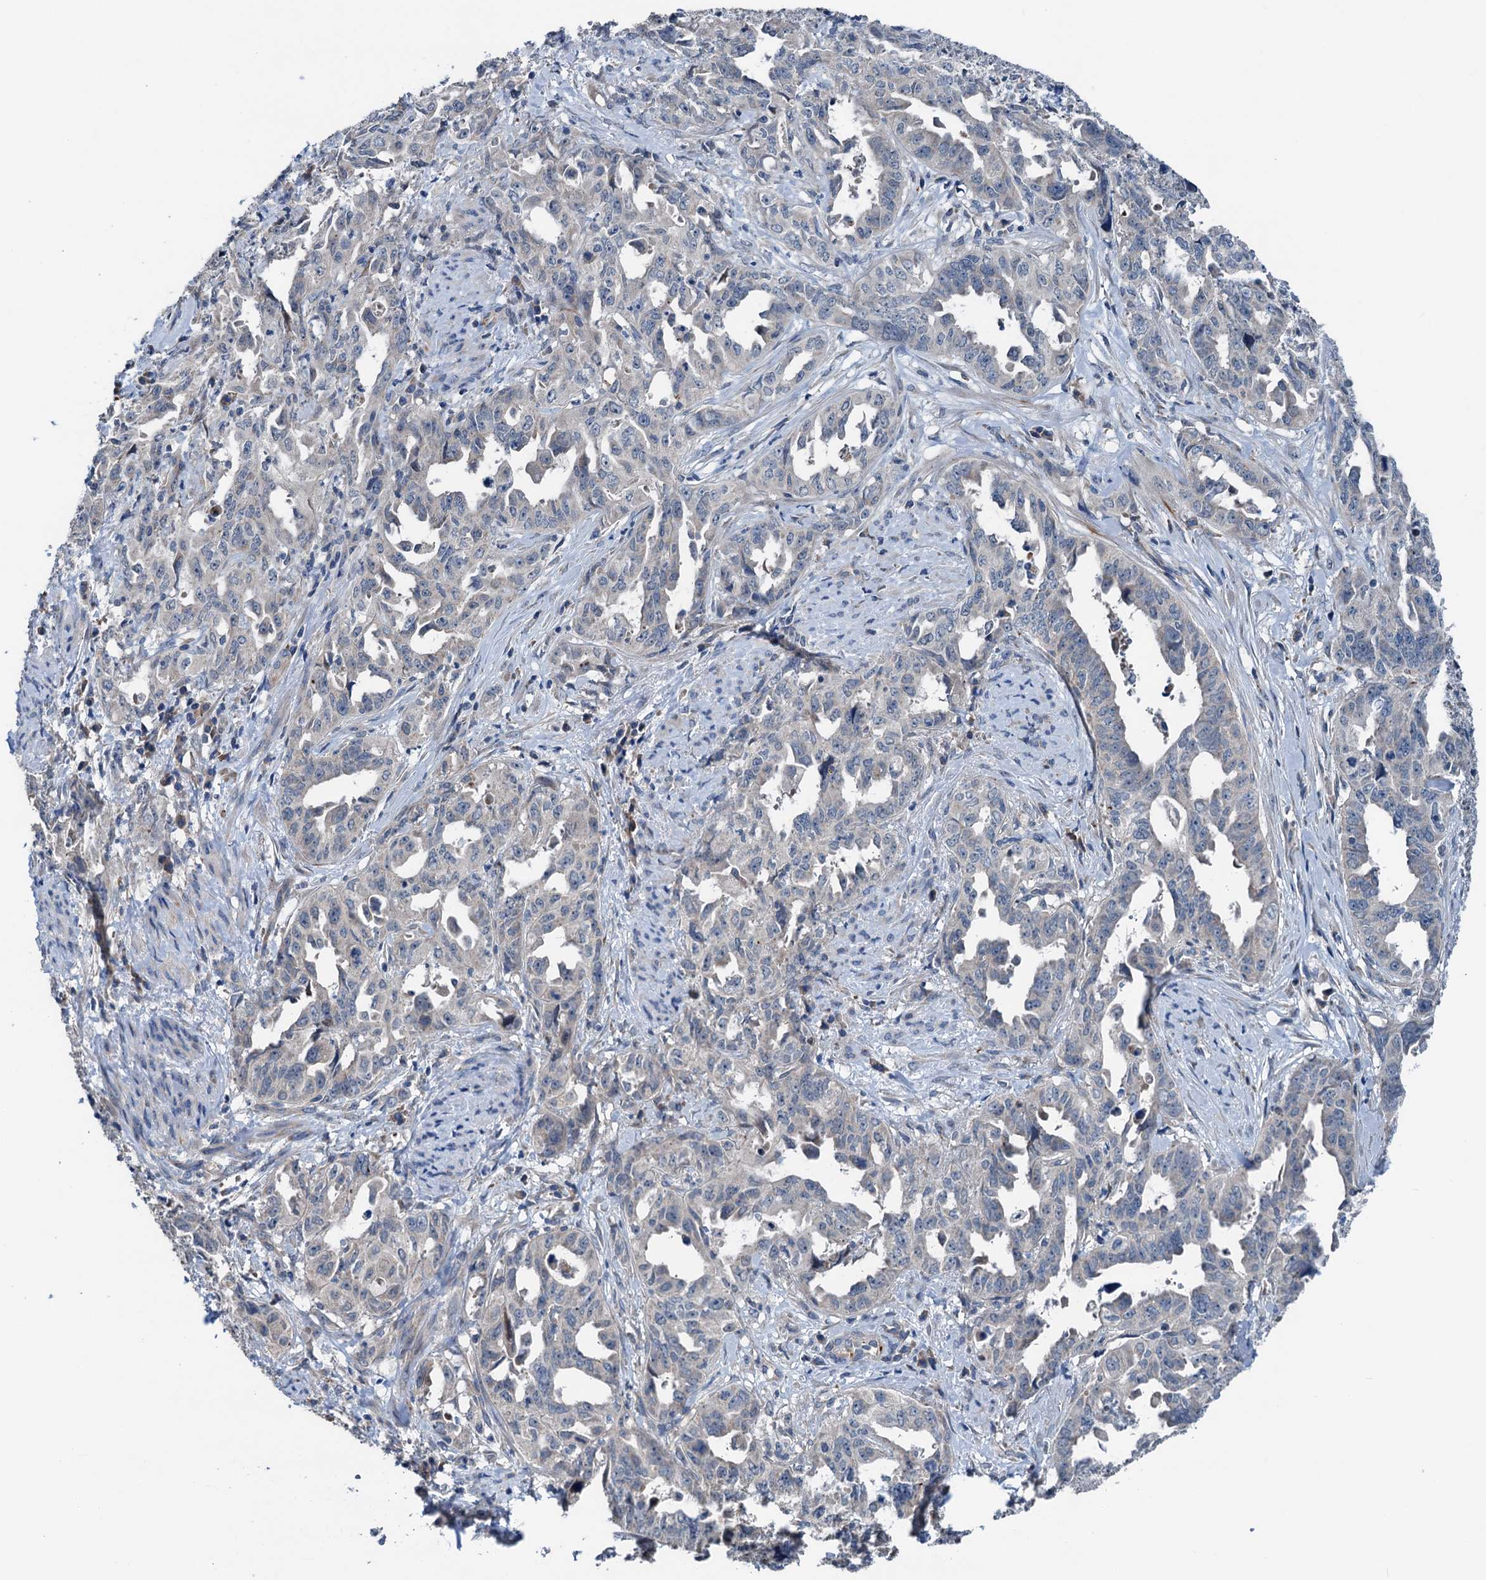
{"staining": {"intensity": "negative", "quantity": "none", "location": "none"}, "tissue": "endometrial cancer", "cell_type": "Tumor cells", "image_type": "cancer", "snomed": [{"axis": "morphology", "description": "Adenocarcinoma, NOS"}, {"axis": "topography", "description": "Endometrium"}], "caption": "Immunohistochemical staining of endometrial cancer reveals no significant positivity in tumor cells. (Brightfield microscopy of DAB (3,3'-diaminobenzidine) immunohistochemistry (IHC) at high magnification).", "gene": "ELAC1", "patient": {"sex": "female", "age": 65}}